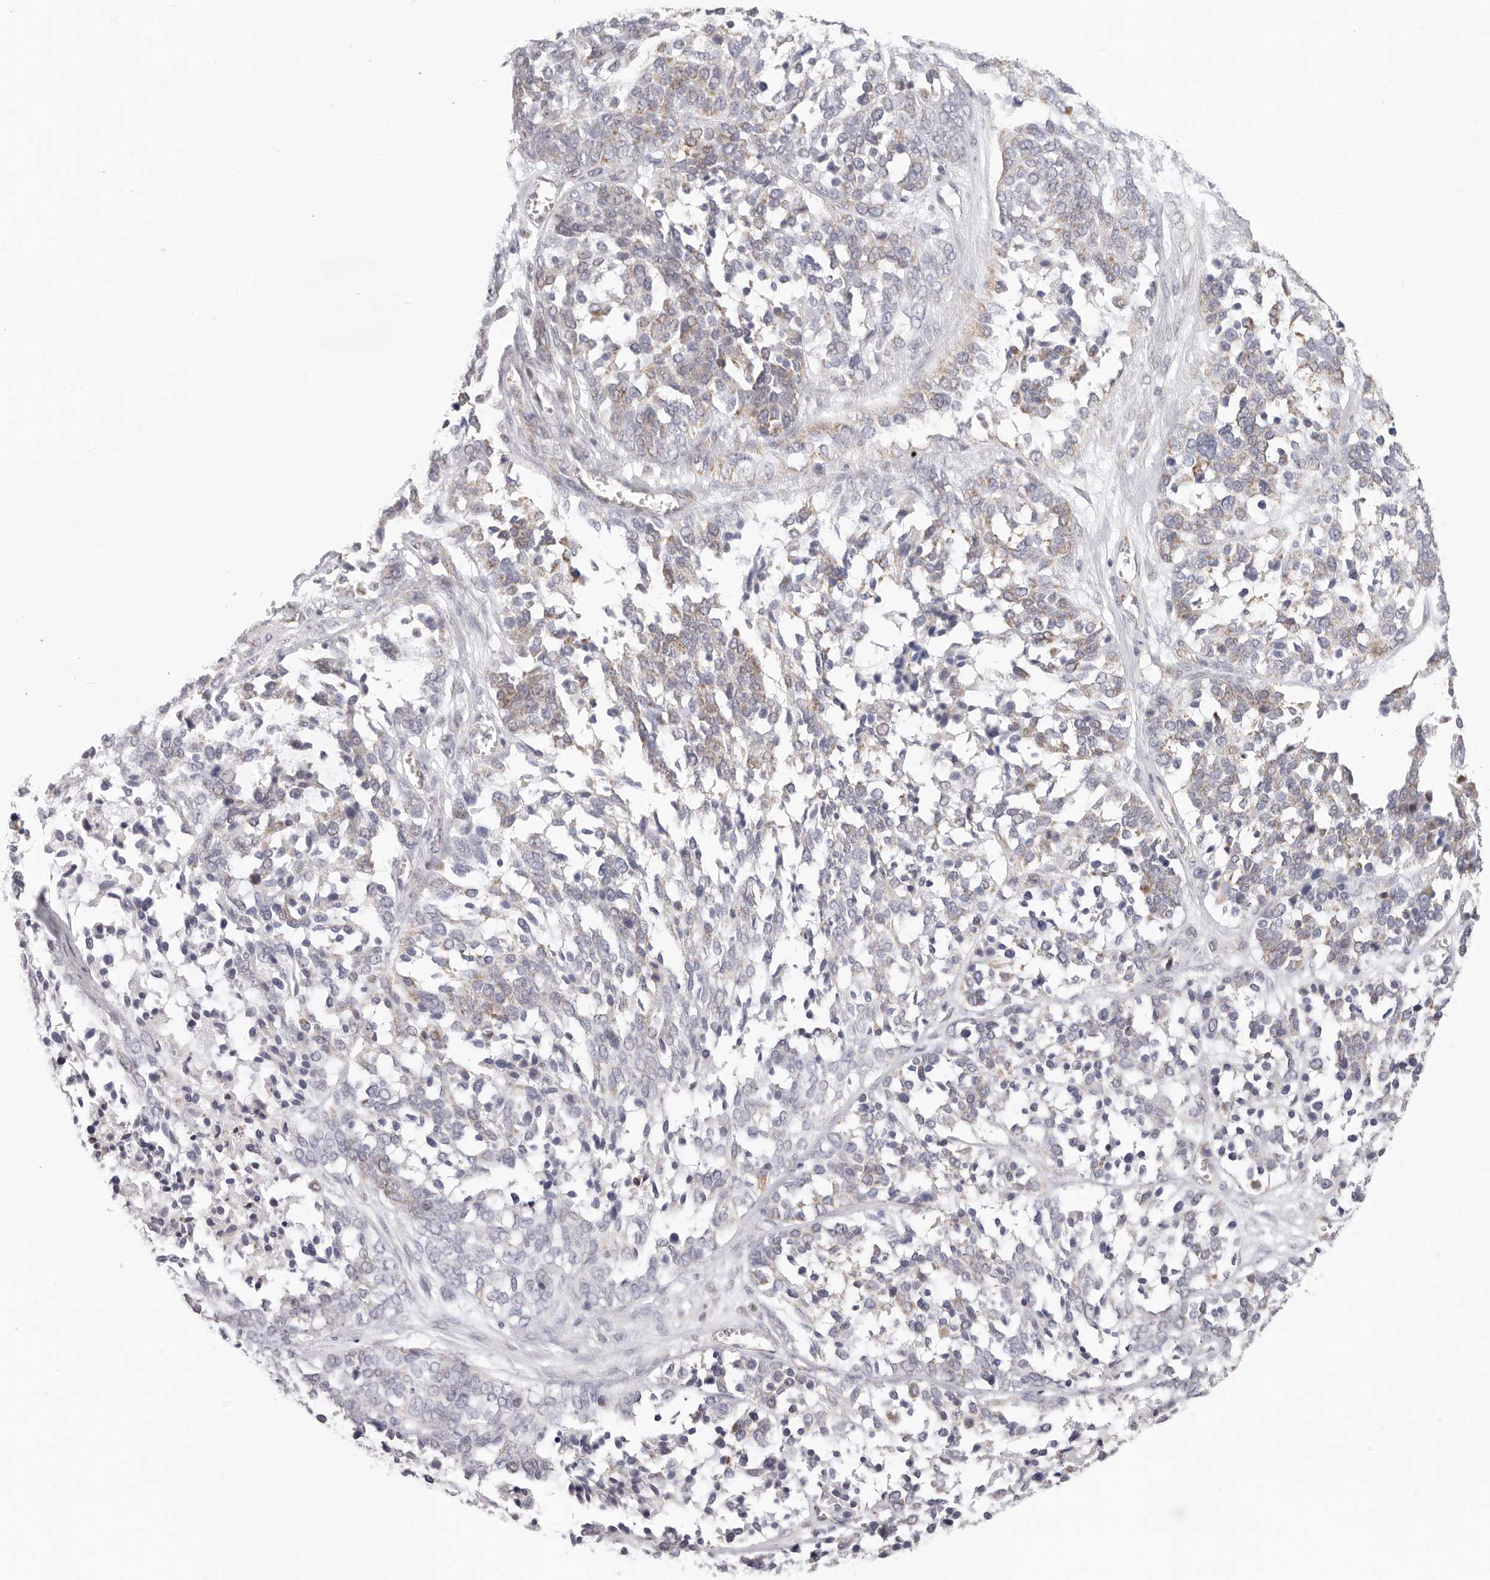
{"staining": {"intensity": "weak", "quantity": "<25%", "location": "cytoplasmic/membranous"}, "tissue": "ovarian cancer", "cell_type": "Tumor cells", "image_type": "cancer", "snomed": [{"axis": "morphology", "description": "Cystadenocarcinoma, serous, NOS"}, {"axis": "topography", "description": "Ovary"}], "caption": "Ovarian cancer (serous cystadenocarcinoma) was stained to show a protein in brown. There is no significant staining in tumor cells.", "gene": "AFDN", "patient": {"sex": "female", "age": 44}}